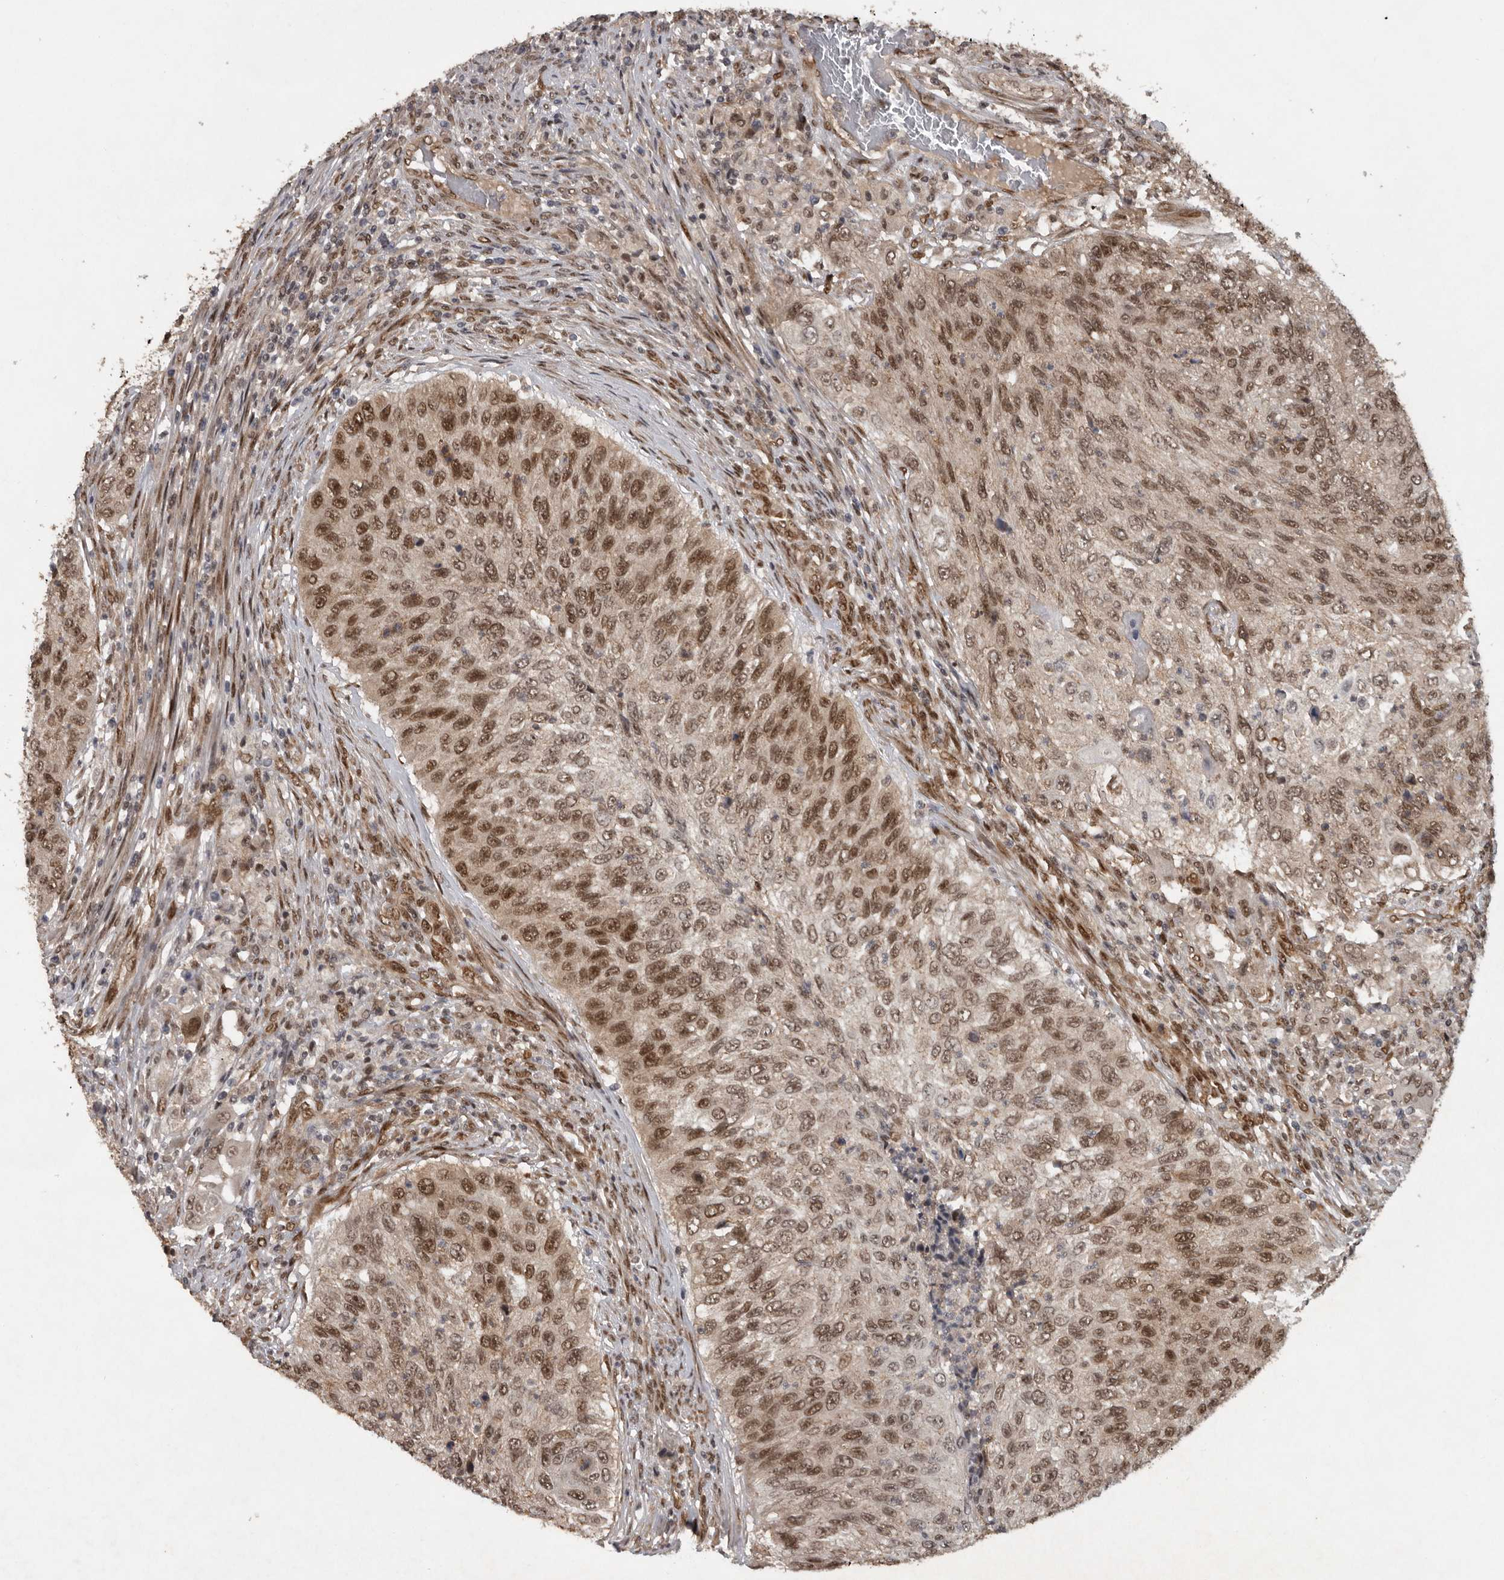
{"staining": {"intensity": "moderate", "quantity": ">75%", "location": "nuclear"}, "tissue": "urothelial cancer", "cell_type": "Tumor cells", "image_type": "cancer", "snomed": [{"axis": "morphology", "description": "Urothelial carcinoma, High grade"}, {"axis": "topography", "description": "Urinary bladder"}], "caption": "Tumor cells display medium levels of moderate nuclear positivity in approximately >75% of cells in human urothelial cancer.", "gene": "CDC27", "patient": {"sex": "female", "age": 60}}